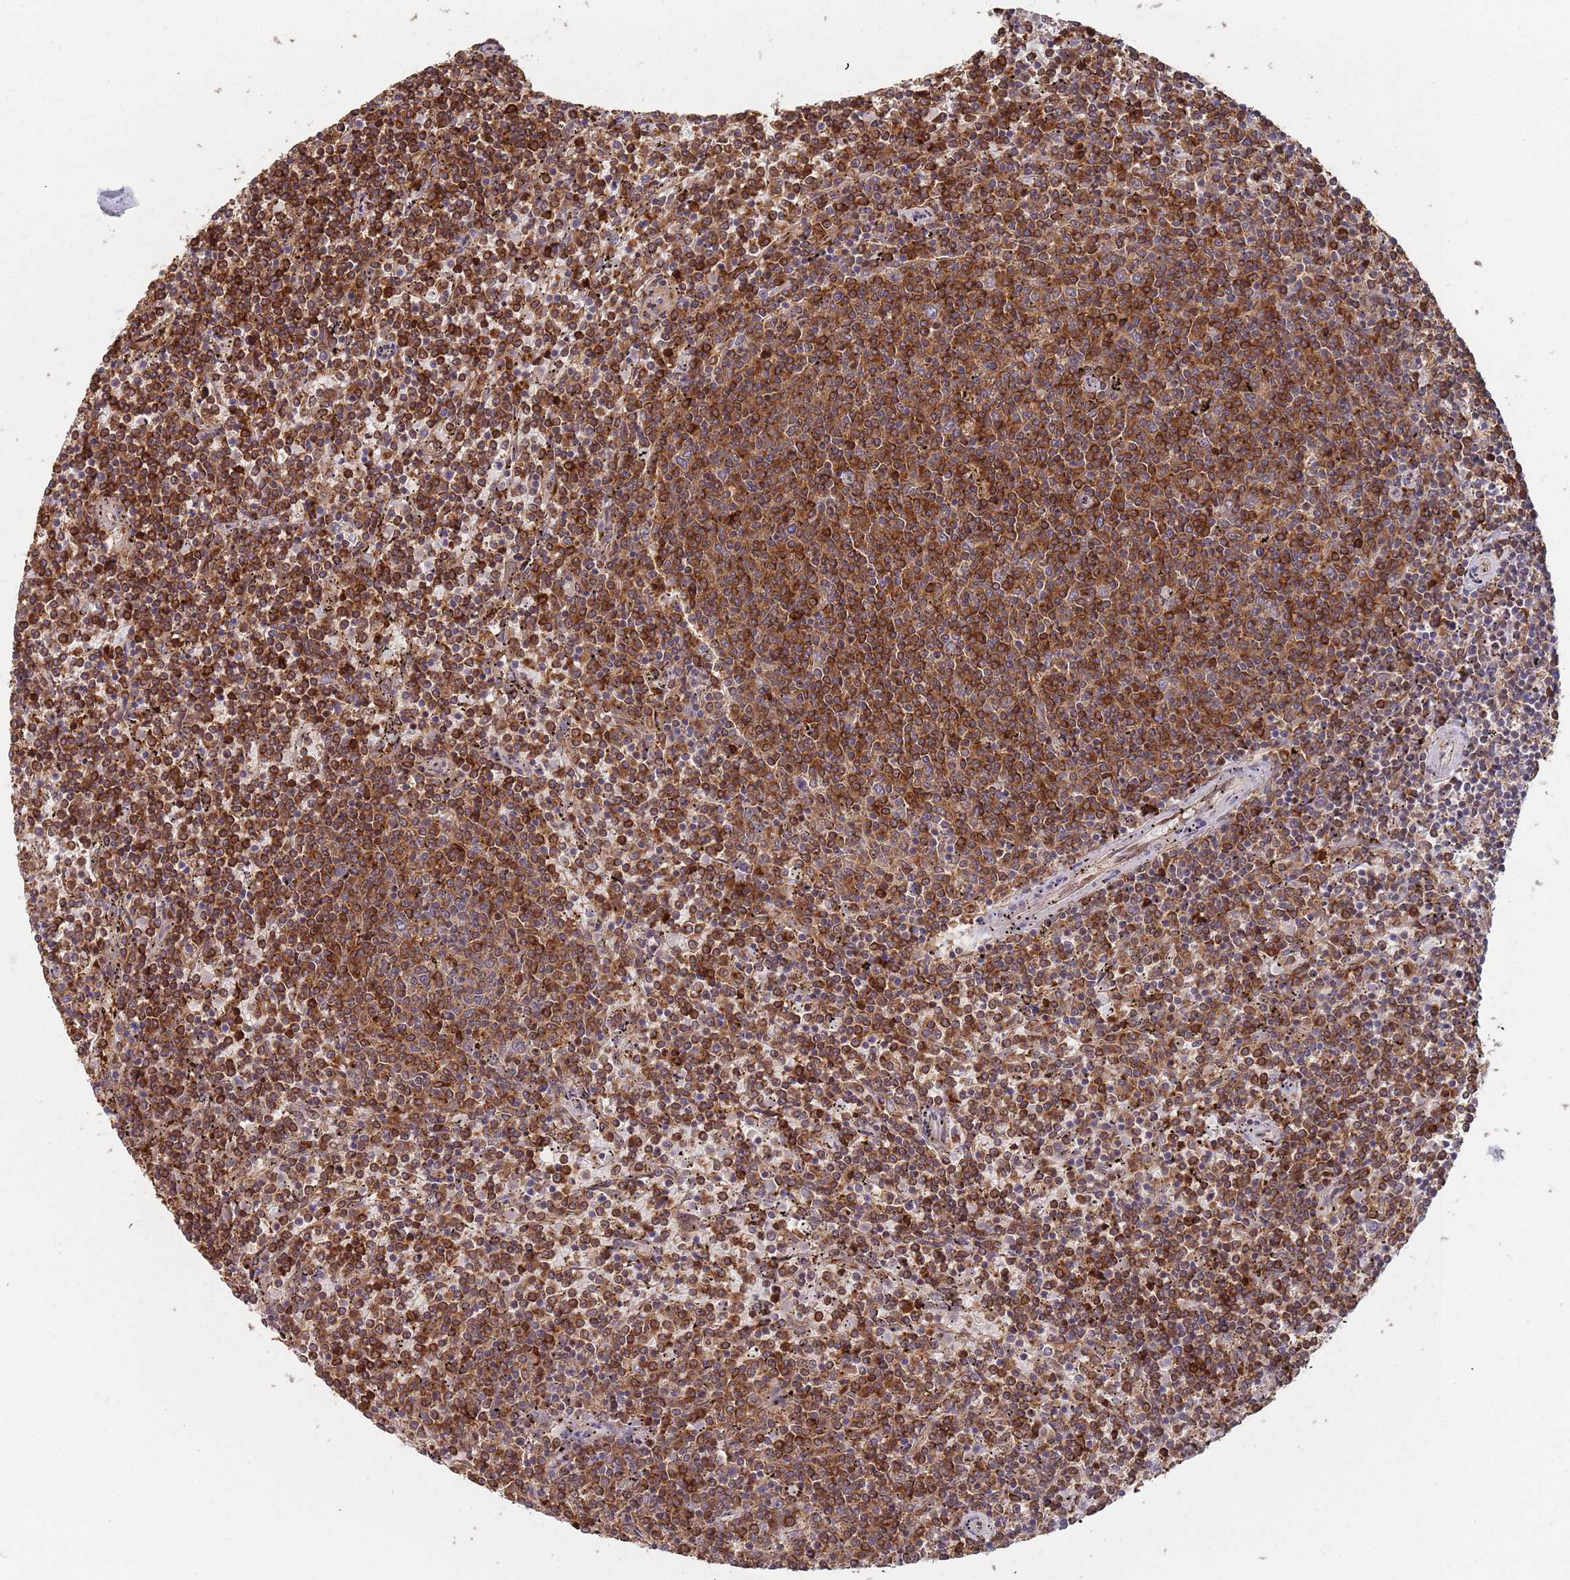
{"staining": {"intensity": "moderate", "quantity": ">75%", "location": "cytoplasmic/membranous"}, "tissue": "lymphoma", "cell_type": "Tumor cells", "image_type": "cancer", "snomed": [{"axis": "morphology", "description": "Malignant lymphoma, non-Hodgkin's type, Low grade"}, {"axis": "topography", "description": "Spleen"}], "caption": "The photomicrograph displays immunohistochemical staining of lymphoma. There is moderate cytoplasmic/membranous positivity is present in approximately >75% of tumor cells. The protein of interest is stained brown, and the nuclei are stained in blue (DAB IHC with brightfield microscopy, high magnification).", "gene": "GDI2", "patient": {"sex": "female", "age": 50}}